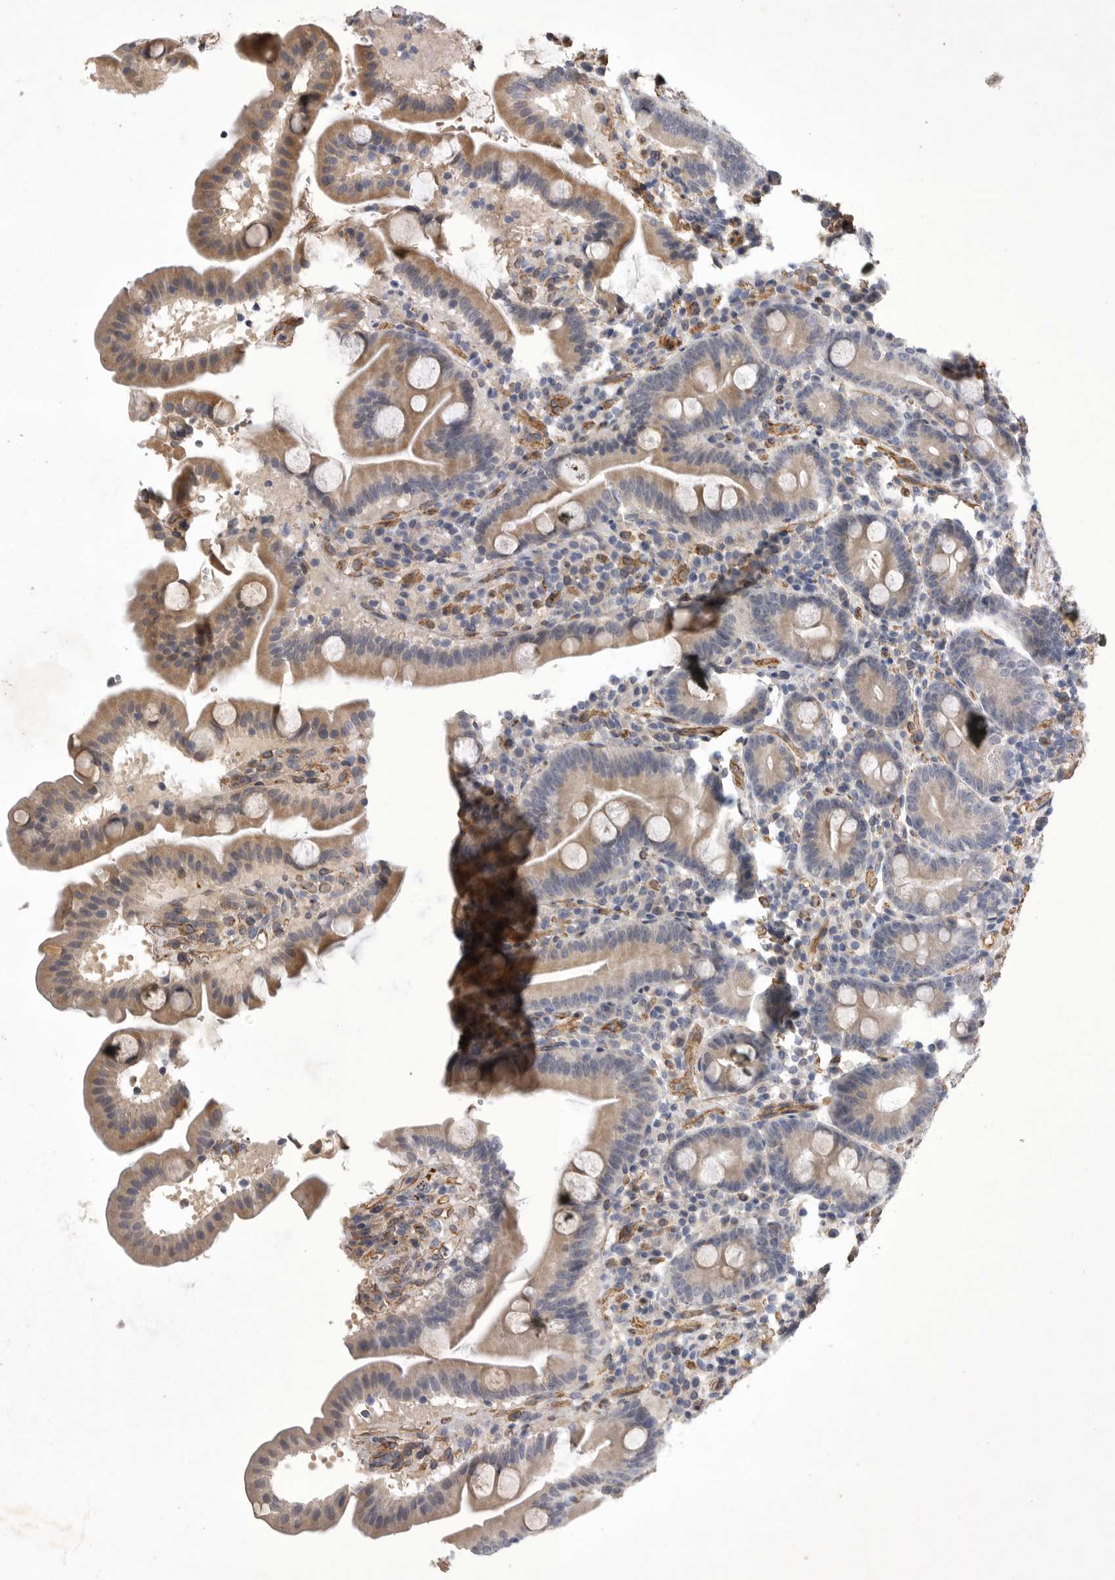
{"staining": {"intensity": "moderate", "quantity": ">75%", "location": "cytoplasmic/membranous"}, "tissue": "duodenum", "cell_type": "Glandular cells", "image_type": "normal", "snomed": [{"axis": "morphology", "description": "Normal tissue, NOS"}, {"axis": "topography", "description": "Duodenum"}], "caption": "Brown immunohistochemical staining in normal duodenum demonstrates moderate cytoplasmic/membranous expression in approximately >75% of glandular cells.", "gene": "ANKFY1", "patient": {"sex": "male", "age": 54}}